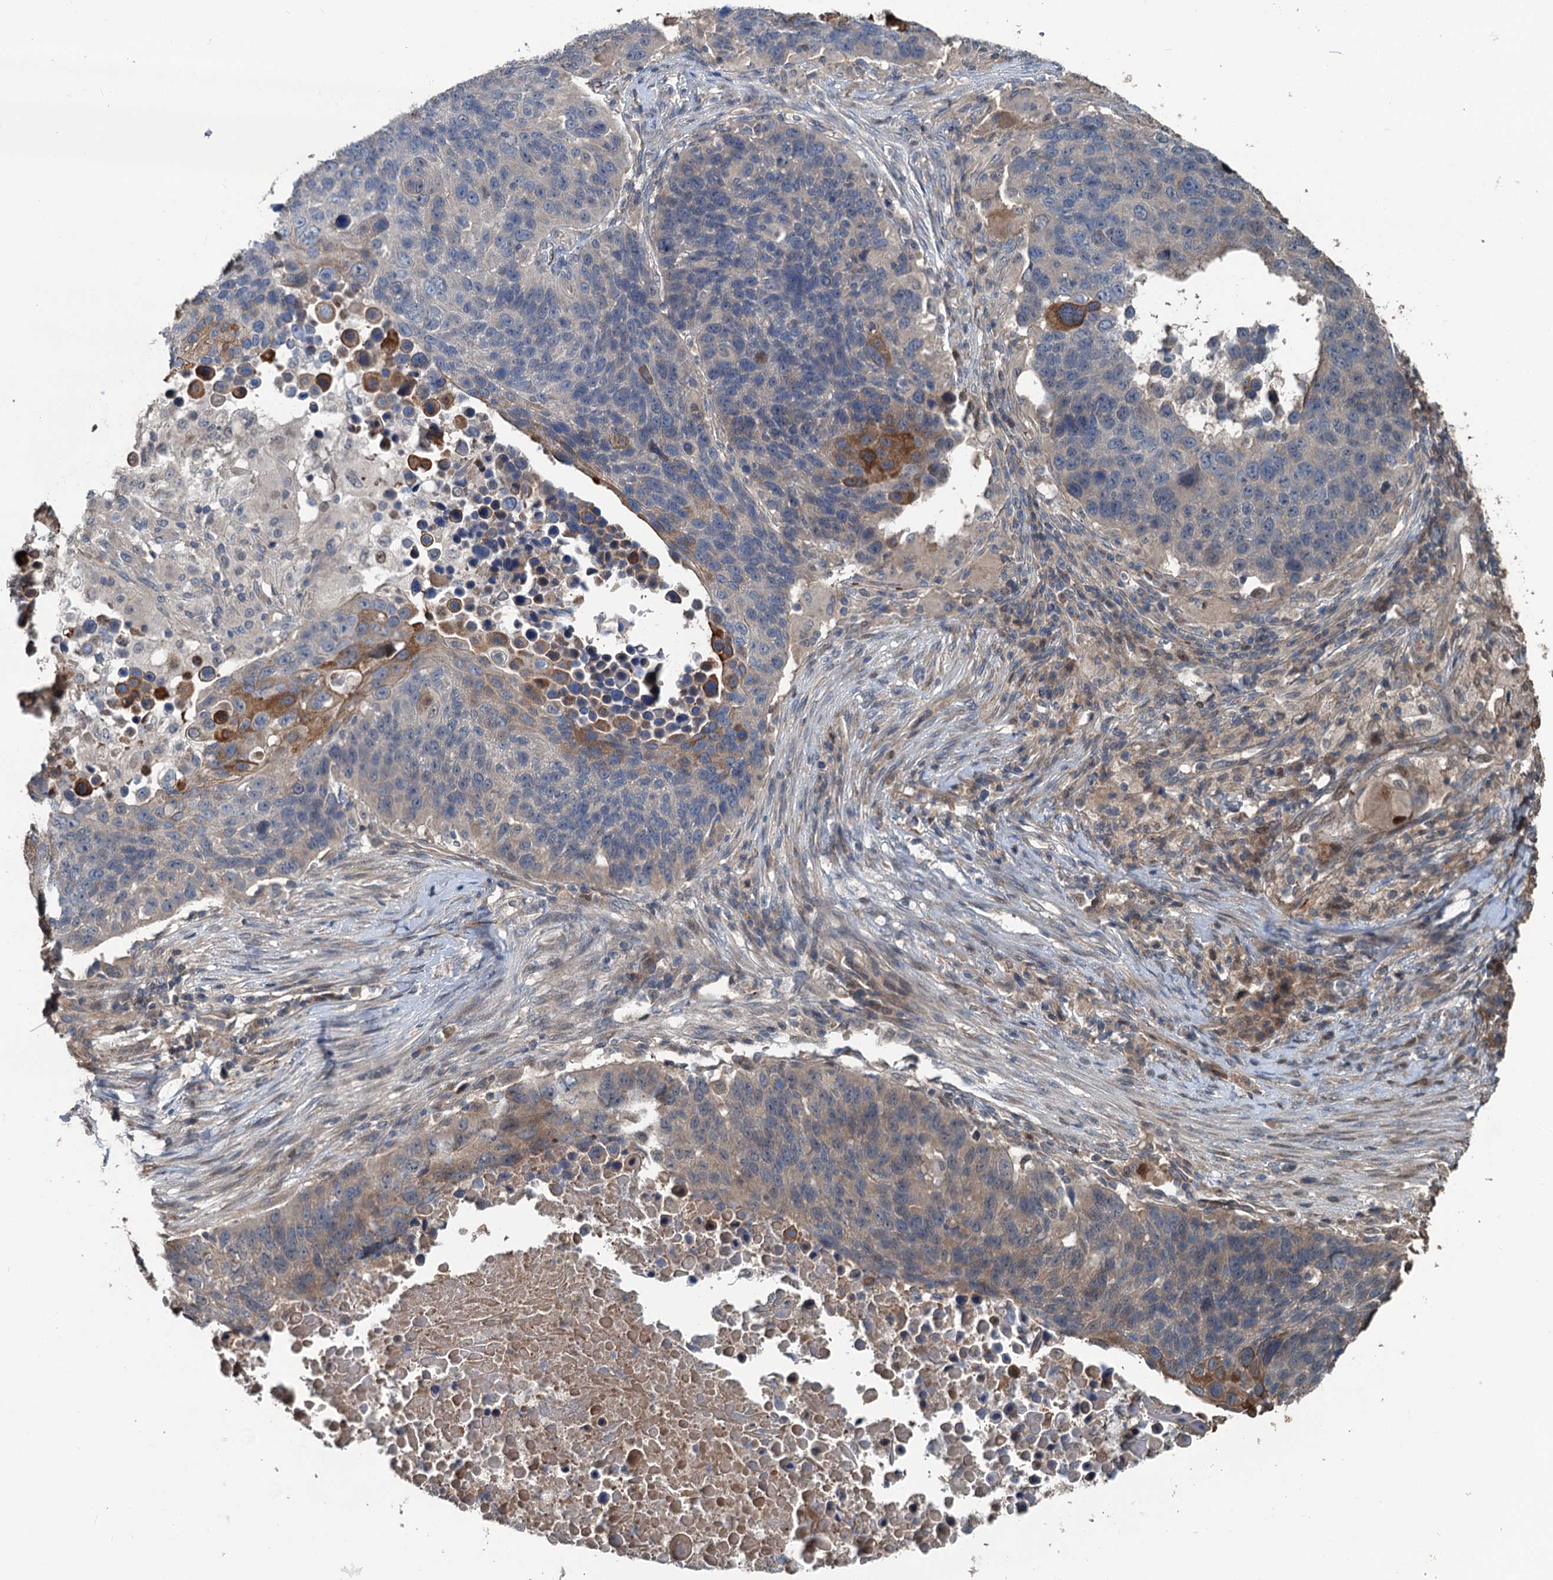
{"staining": {"intensity": "moderate", "quantity": "<25%", "location": "cytoplasmic/membranous"}, "tissue": "lung cancer", "cell_type": "Tumor cells", "image_type": "cancer", "snomed": [{"axis": "morphology", "description": "Normal tissue, NOS"}, {"axis": "morphology", "description": "Squamous cell carcinoma, NOS"}, {"axis": "topography", "description": "Lymph node"}, {"axis": "topography", "description": "Lung"}], "caption": "DAB (3,3'-diaminobenzidine) immunohistochemical staining of lung squamous cell carcinoma displays moderate cytoplasmic/membranous protein positivity in approximately <25% of tumor cells. The staining was performed using DAB, with brown indicating positive protein expression. Nuclei are stained blue with hematoxylin.", "gene": "TEDC1", "patient": {"sex": "male", "age": 66}}